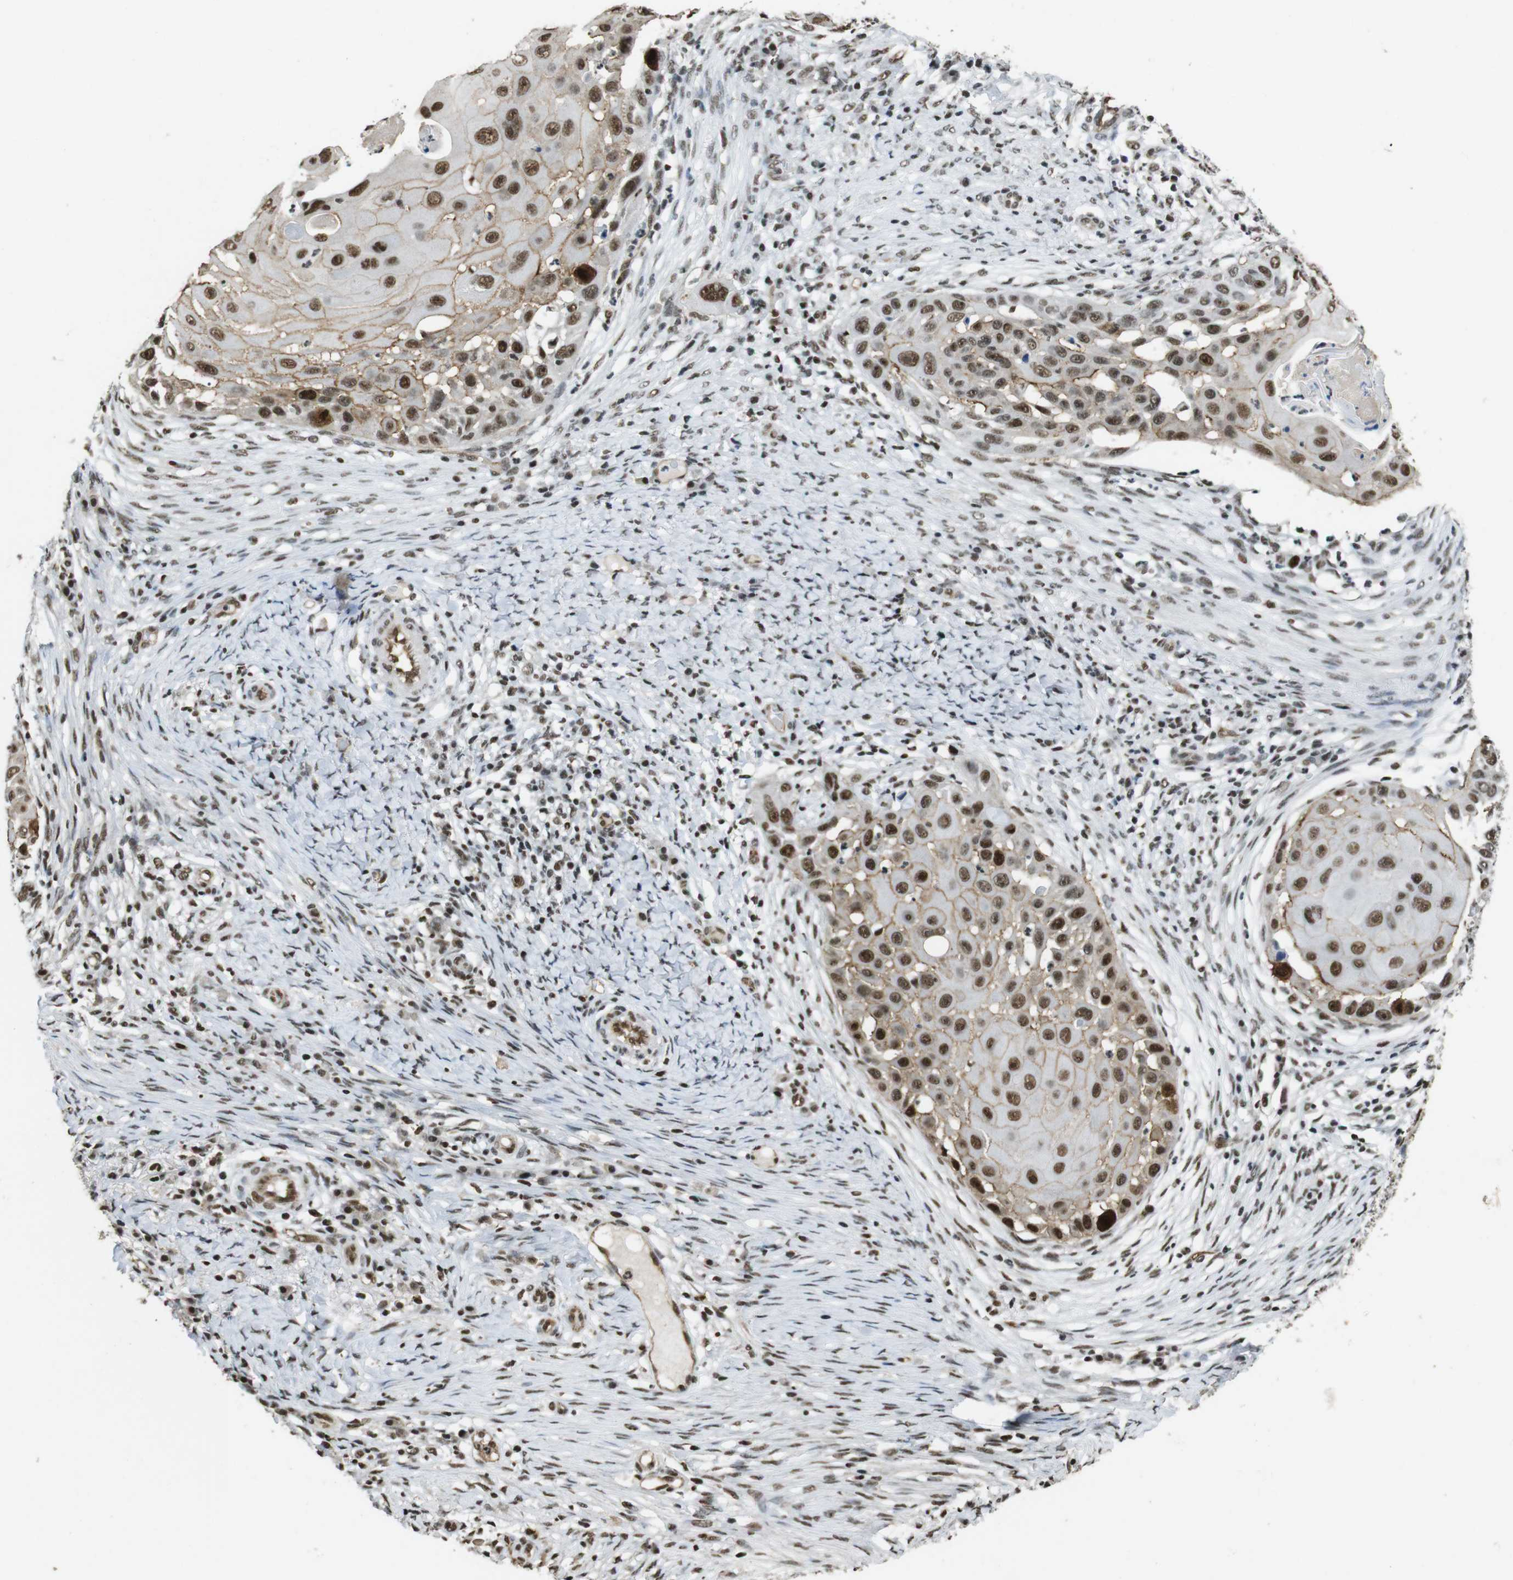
{"staining": {"intensity": "strong", "quantity": ">75%", "location": "nuclear"}, "tissue": "skin cancer", "cell_type": "Tumor cells", "image_type": "cancer", "snomed": [{"axis": "morphology", "description": "Squamous cell carcinoma, NOS"}, {"axis": "topography", "description": "Skin"}], "caption": "Protein staining demonstrates strong nuclear expression in approximately >75% of tumor cells in skin cancer (squamous cell carcinoma). (DAB IHC with brightfield microscopy, high magnification).", "gene": "CSNK2B", "patient": {"sex": "female", "age": 44}}